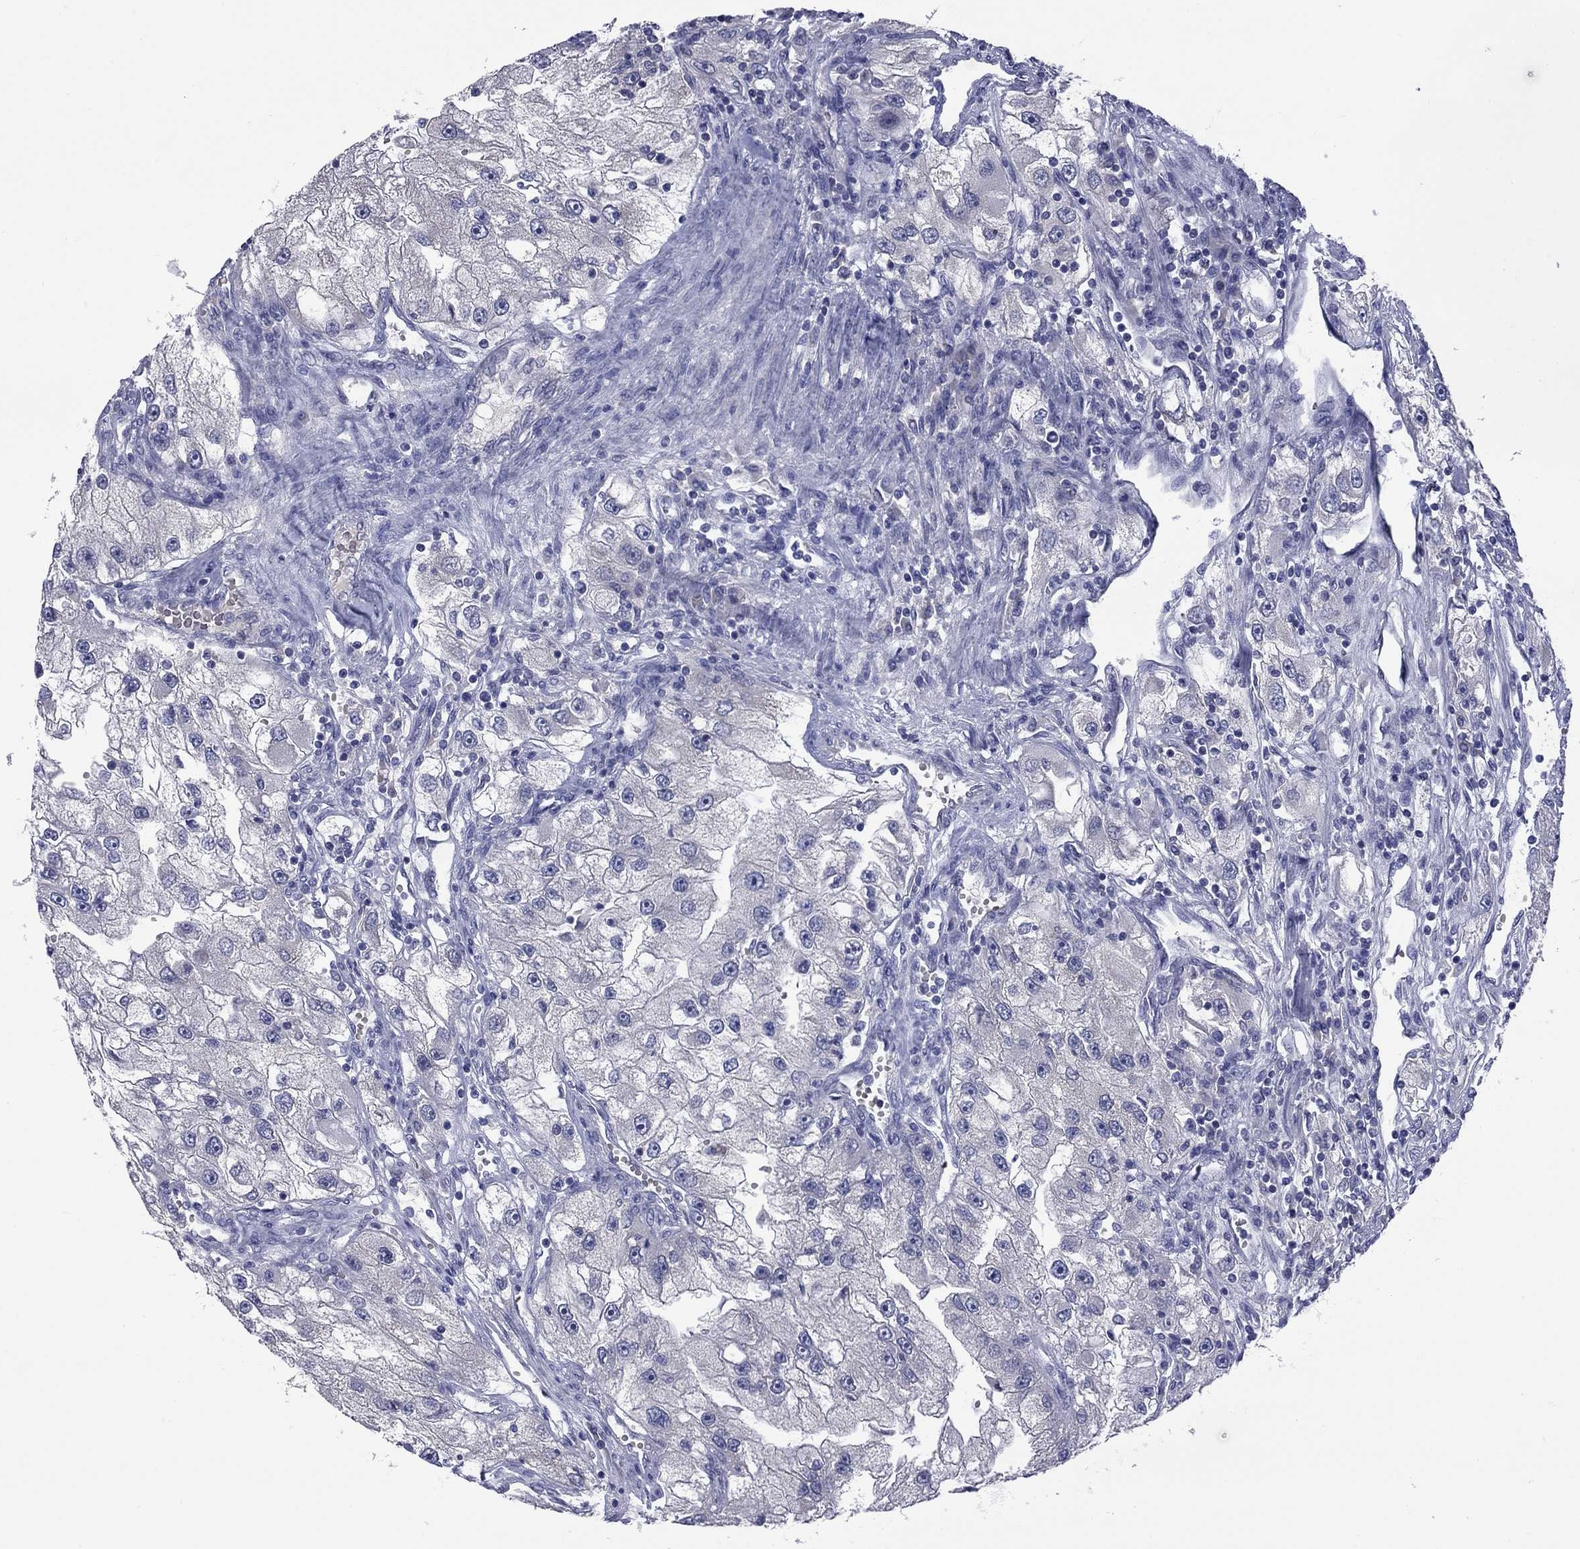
{"staining": {"intensity": "negative", "quantity": "none", "location": "none"}, "tissue": "renal cancer", "cell_type": "Tumor cells", "image_type": "cancer", "snomed": [{"axis": "morphology", "description": "Adenocarcinoma, NOS"}, {"axis": "topography", "description": "Kidney"}], "caption": "The image shows no significant positivity in tumor cells of renal cancer (adenocarcinoma).", "gene": "UNC119B", "patient": {"sex": "male", "age": 63}}